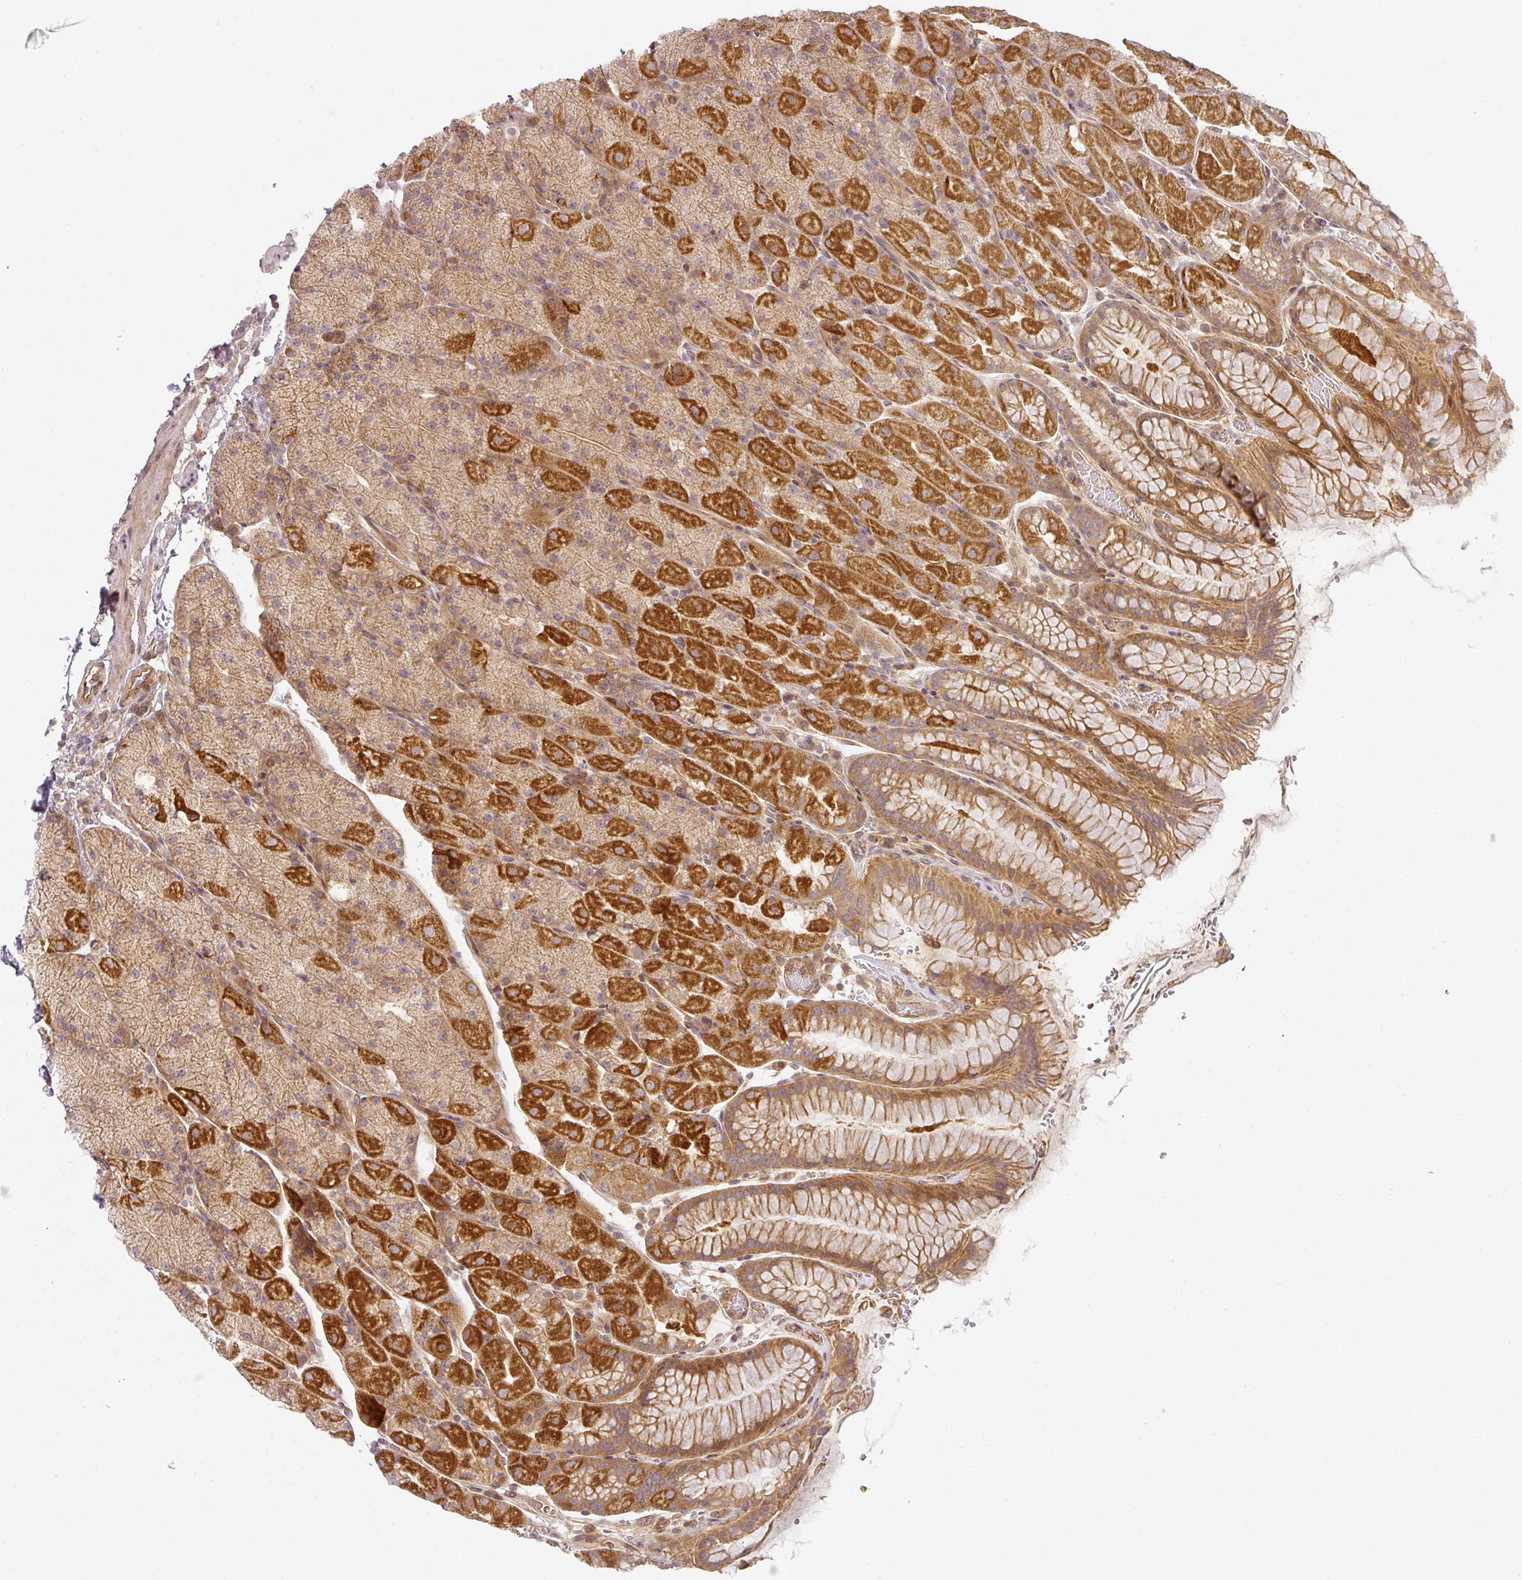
{"staining": {"intensity": "strong", "quantity": ">75%", "location": "cytoplasmic/membranous"}, "tissue": "stomach", "cell_type": "Glandular cells", "image_type": "normal", "snomed": [{"axis": "morphology", "description": "Normal tissue, NOS"}, {"axis": "topography", "description": "Stomach, upper"}, {"axis": "topography", "description": "Stomach, lower"}], "caption": "This is a micrograph of immunohistochemistry (IHC) staining of benign stomach, which shows strong positivity in the cytoplasmic/membranous of glandular cells.", "gene": "CNOT1", "patient": {"sex": "male", "age": 67}}